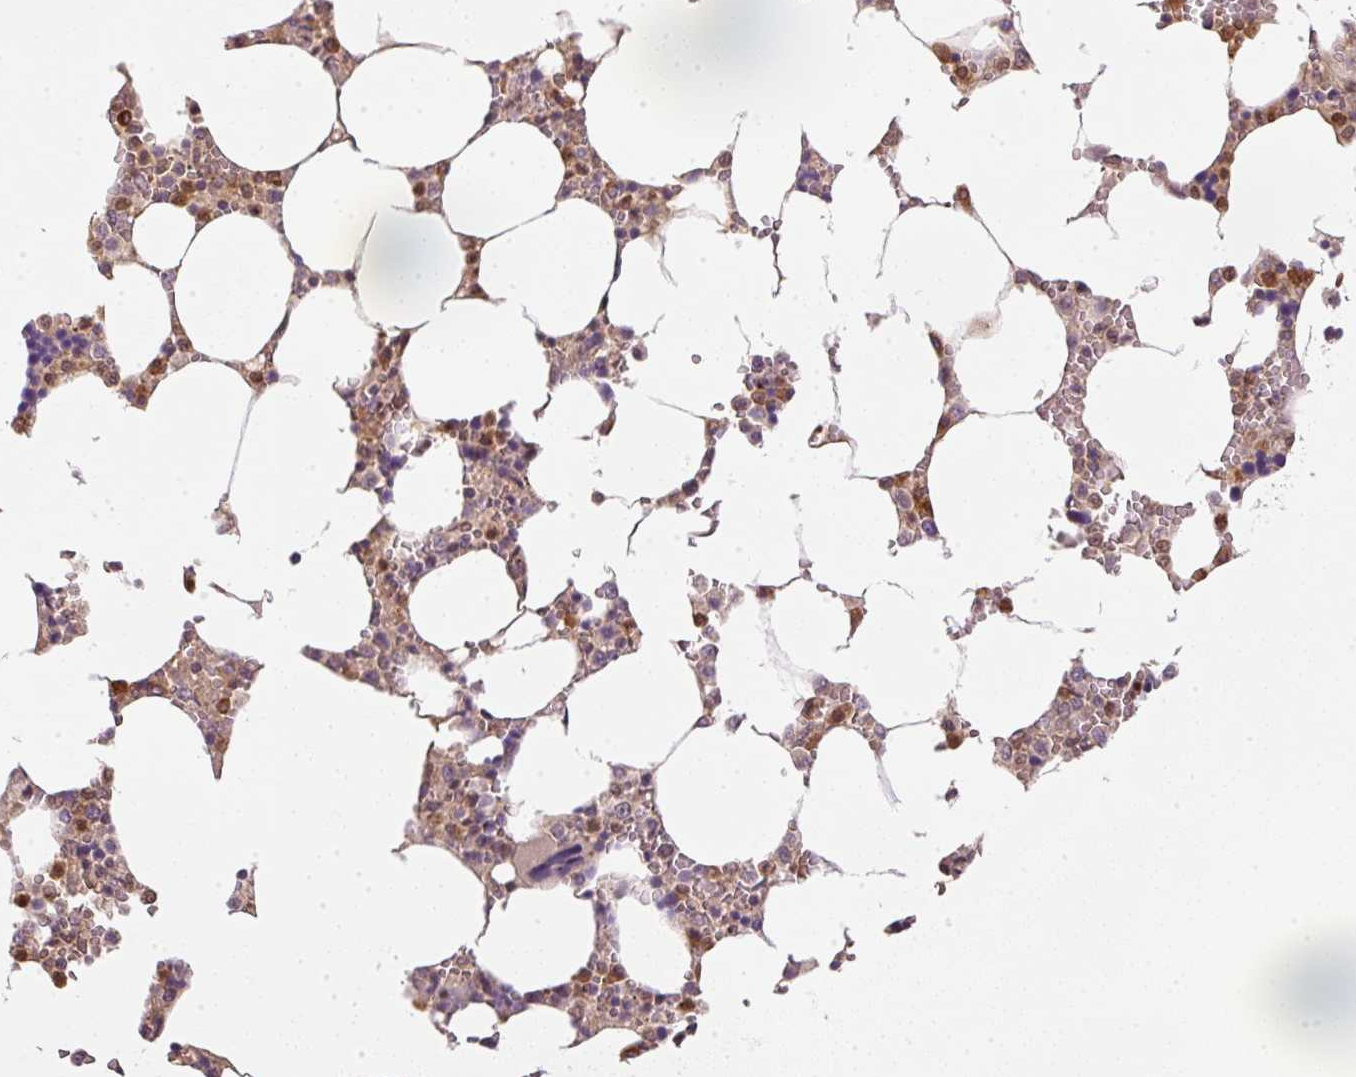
{"staining": {"intensity": "moderate", "quantity": "25%-75%", "location": "cytoplasmic/membranous"}, "tissue": "bone marrow", "cell_type": "Hematopoietic cells", "image_type": "normal", "snomed": [{"axis": "morphology", "description": "Normal tissue, NOS"}, {"axis": "topography", "description": "Bone marrow"}], "caption": "Immunohistochemical staining of benign bone marrow reveals 25%-75% levels of moderate cytoplasmic/membranous protein staining in about 25%-75% of hematopoietic cells. (Stains: DAB (3,3'-diaminobenzidine) in brown, nuclei in blue, Microscopy: brightfield microscopy at high magnification).", "gene": "CTTNBP2", "patient": {"sex": "male", "age": 64}}